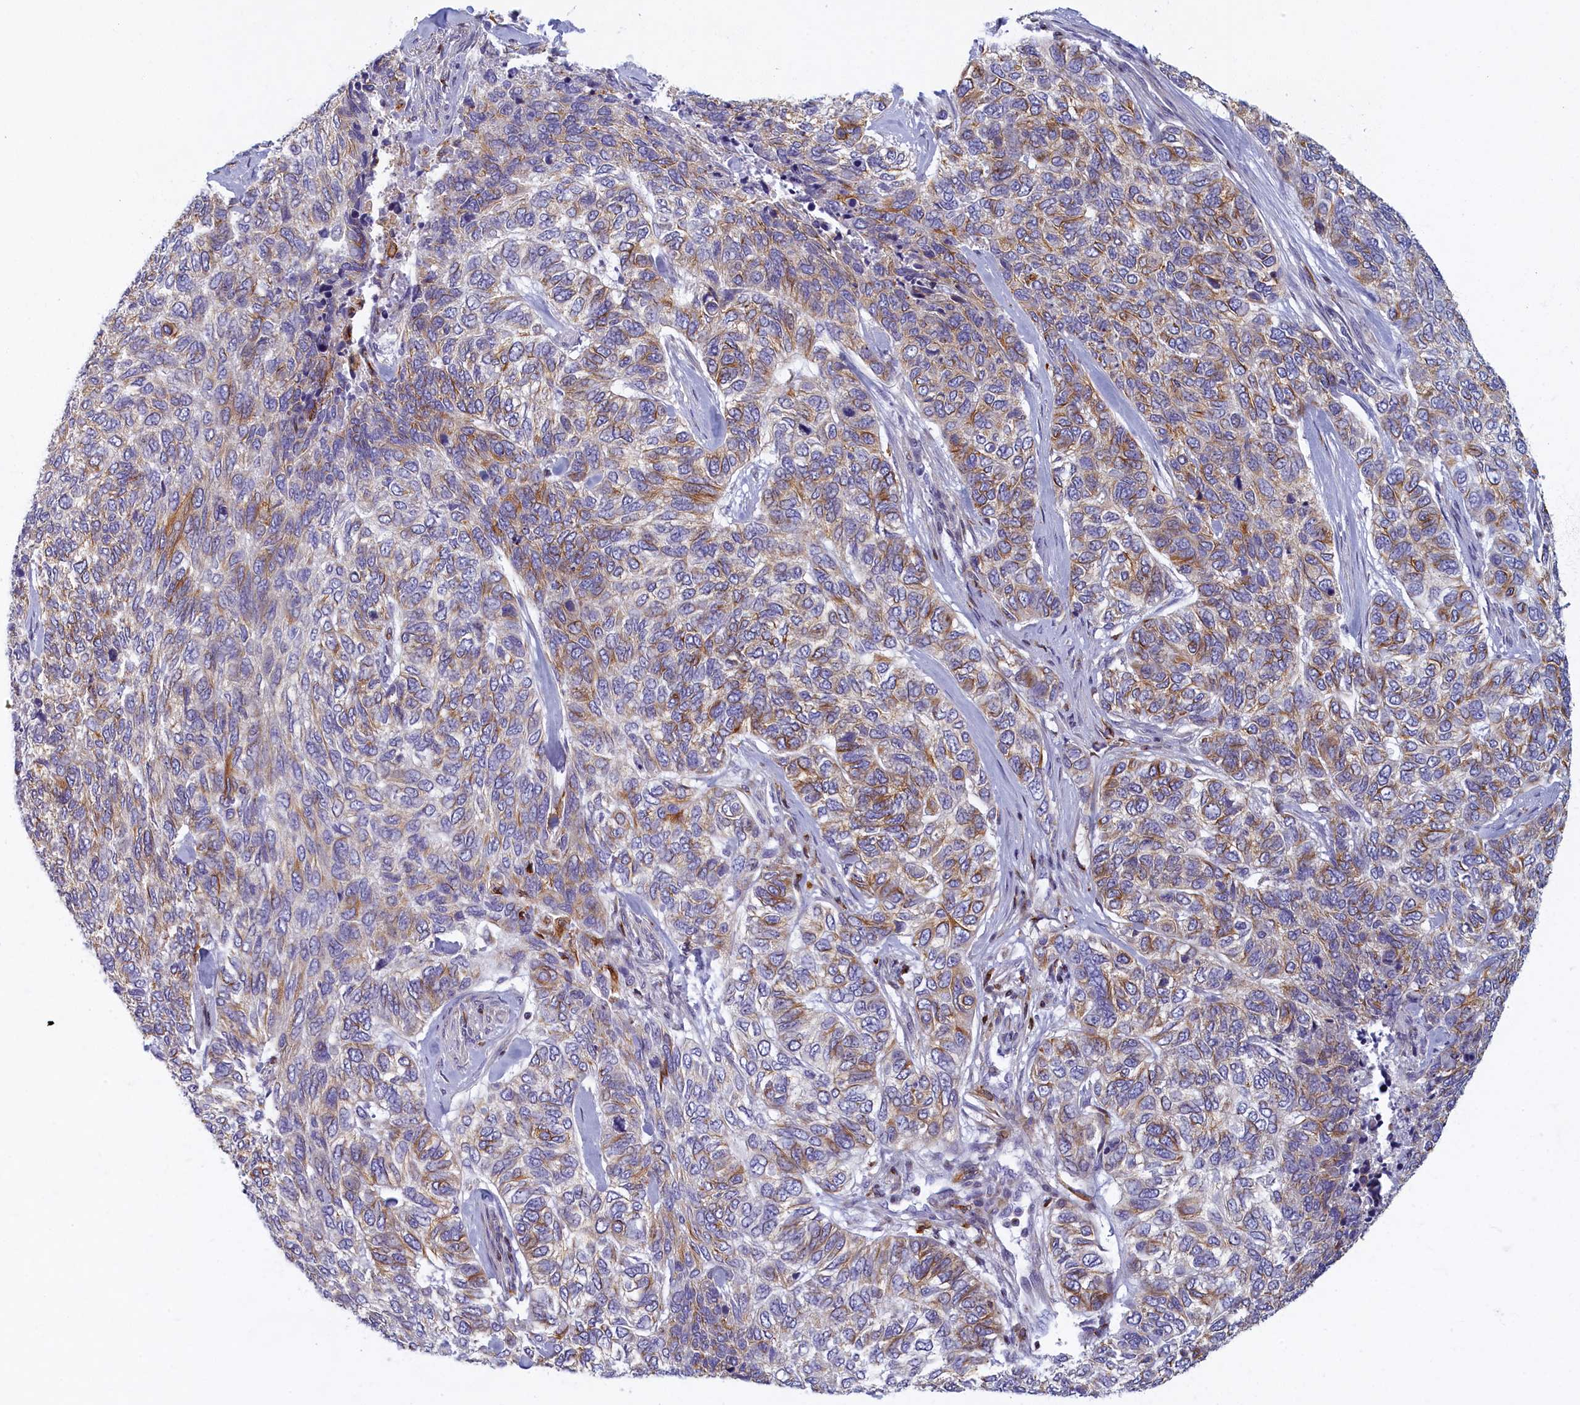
{"staining": {"intensity": "moderate", "quantity": "25%-75%", "location": "cytoplasmic/membranous"}, "tissue": "skin cancer", "cell_type": "Tumor cells", "image_type": "cancer", "snomed": [{"axis": "morphology", "description": "Basal cell carcinoma"}, {"axis": "topography", "description": "Skin"}], "caption": "Protein analysis of skin cancer tissue shows moderate cytoplasmic/membranous positivity in about 25%-75% of tumor cells. The staining was performed using DAB to visualize the protein expression in brown, while the nuclei were stained in blue with hematoxylin (Magnification: 20x).", "gene": "NOL10", "patient": {"sex": "female", "age": 65}}